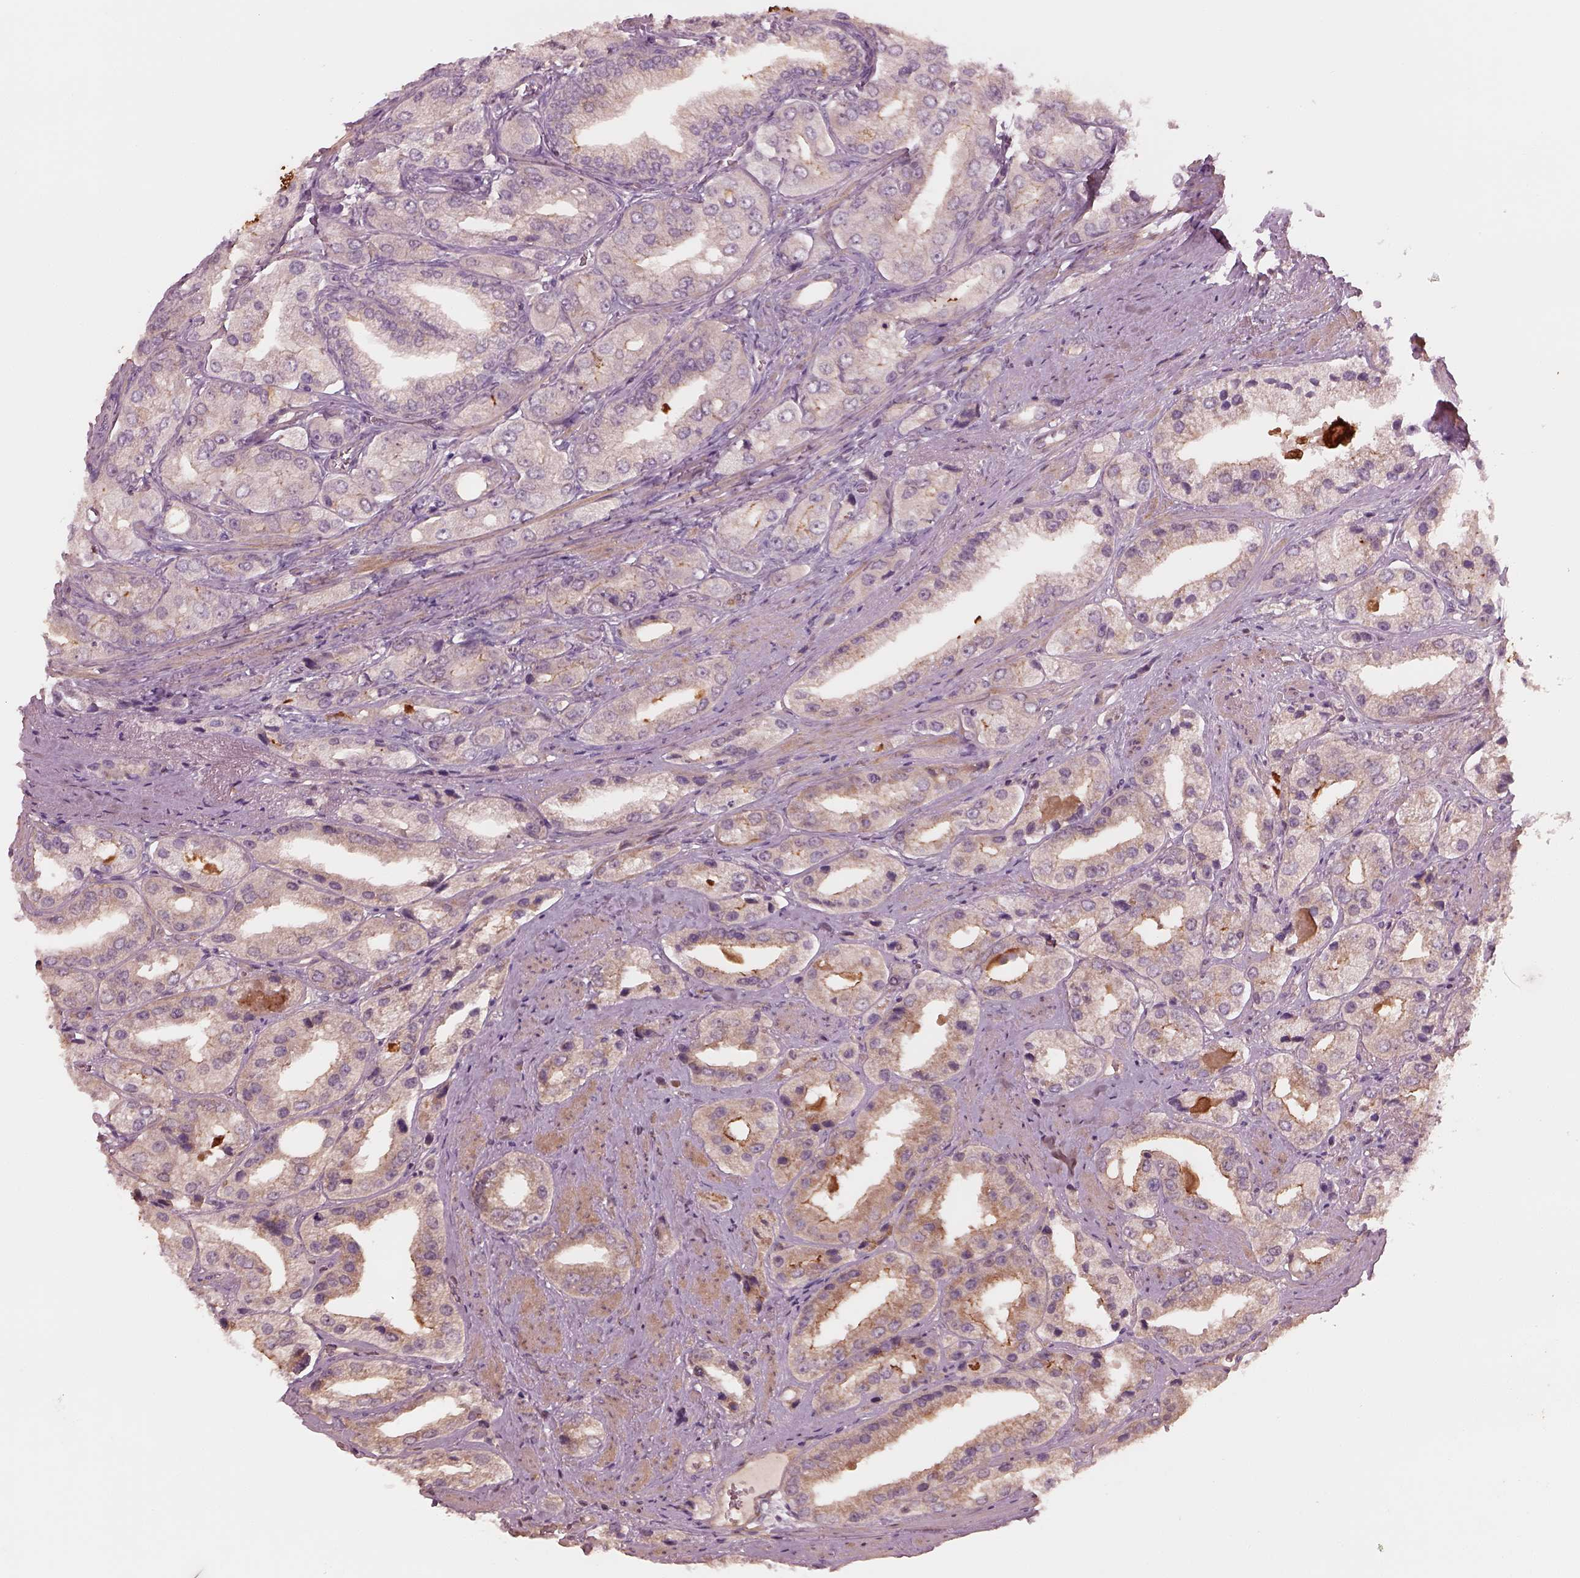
{"staining": {"intensity": "moderate", "quantity": "<25%", "location": "cytoplasmic/membranous"}, "tissue": "prostate cancer", "cell_type": "Tumor cells", "image_type": "cancer", "snomed": [{"axis": "morphology", "description": "Adenocarcinoma, Low grade"}, {"axis": "topography", "description": "Prostate"}], "caption": "Low-grade adenocarcinoma (prostate) stained with immunohistochemistry (IHC) reveals moderate cytoplasmic/membranous positivity in about <25% of tumor cells. The staining is performed using DAB (3,3'-diaminobenzidine) brown chromogen to label protein expression. The nuclei are counter-stained blue using hematoxylin.", "gene": "FAM107B", "patient": {"sex": "male", "age": 69}}